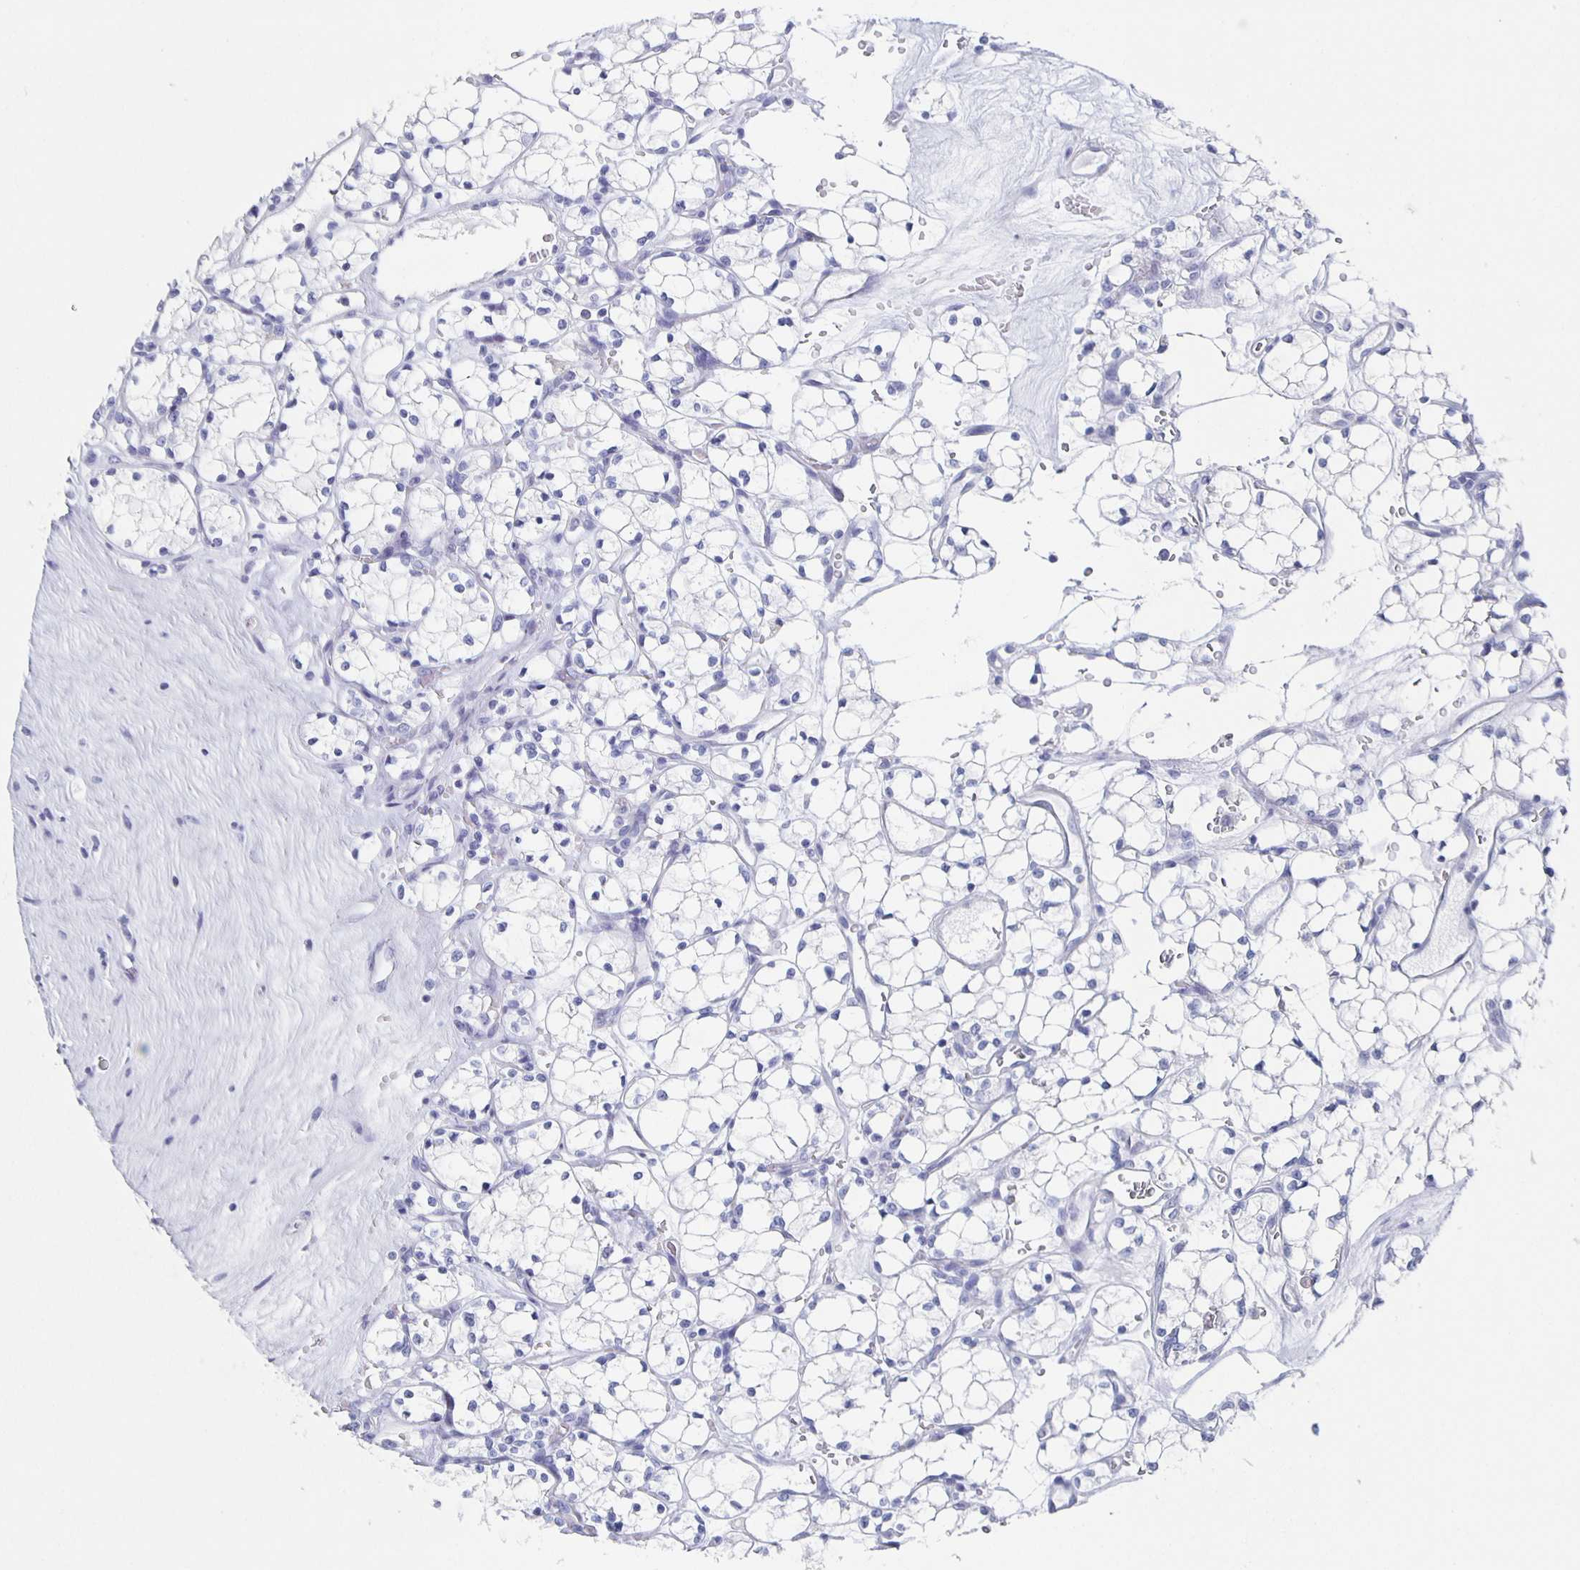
{"staining": {"intensity": "negative", "quantity": "none", "location": "none"}, "tissue": "renal cancer", "cell_type": "Tumor cells", "image_type": "cancer", "snomed": [{"axis": "morphology", "description": "Adenocarcinoma, NOS"}, {"axis": "topography", "description": "Kidney"}], "caption": "A high-resolution micrograph shows IHC staining of renal adenocarcinoma, which displays no significant expression in tumor cells.", "gene": "SLC34A2", "patient": {"sex": "female", "age": 69}}